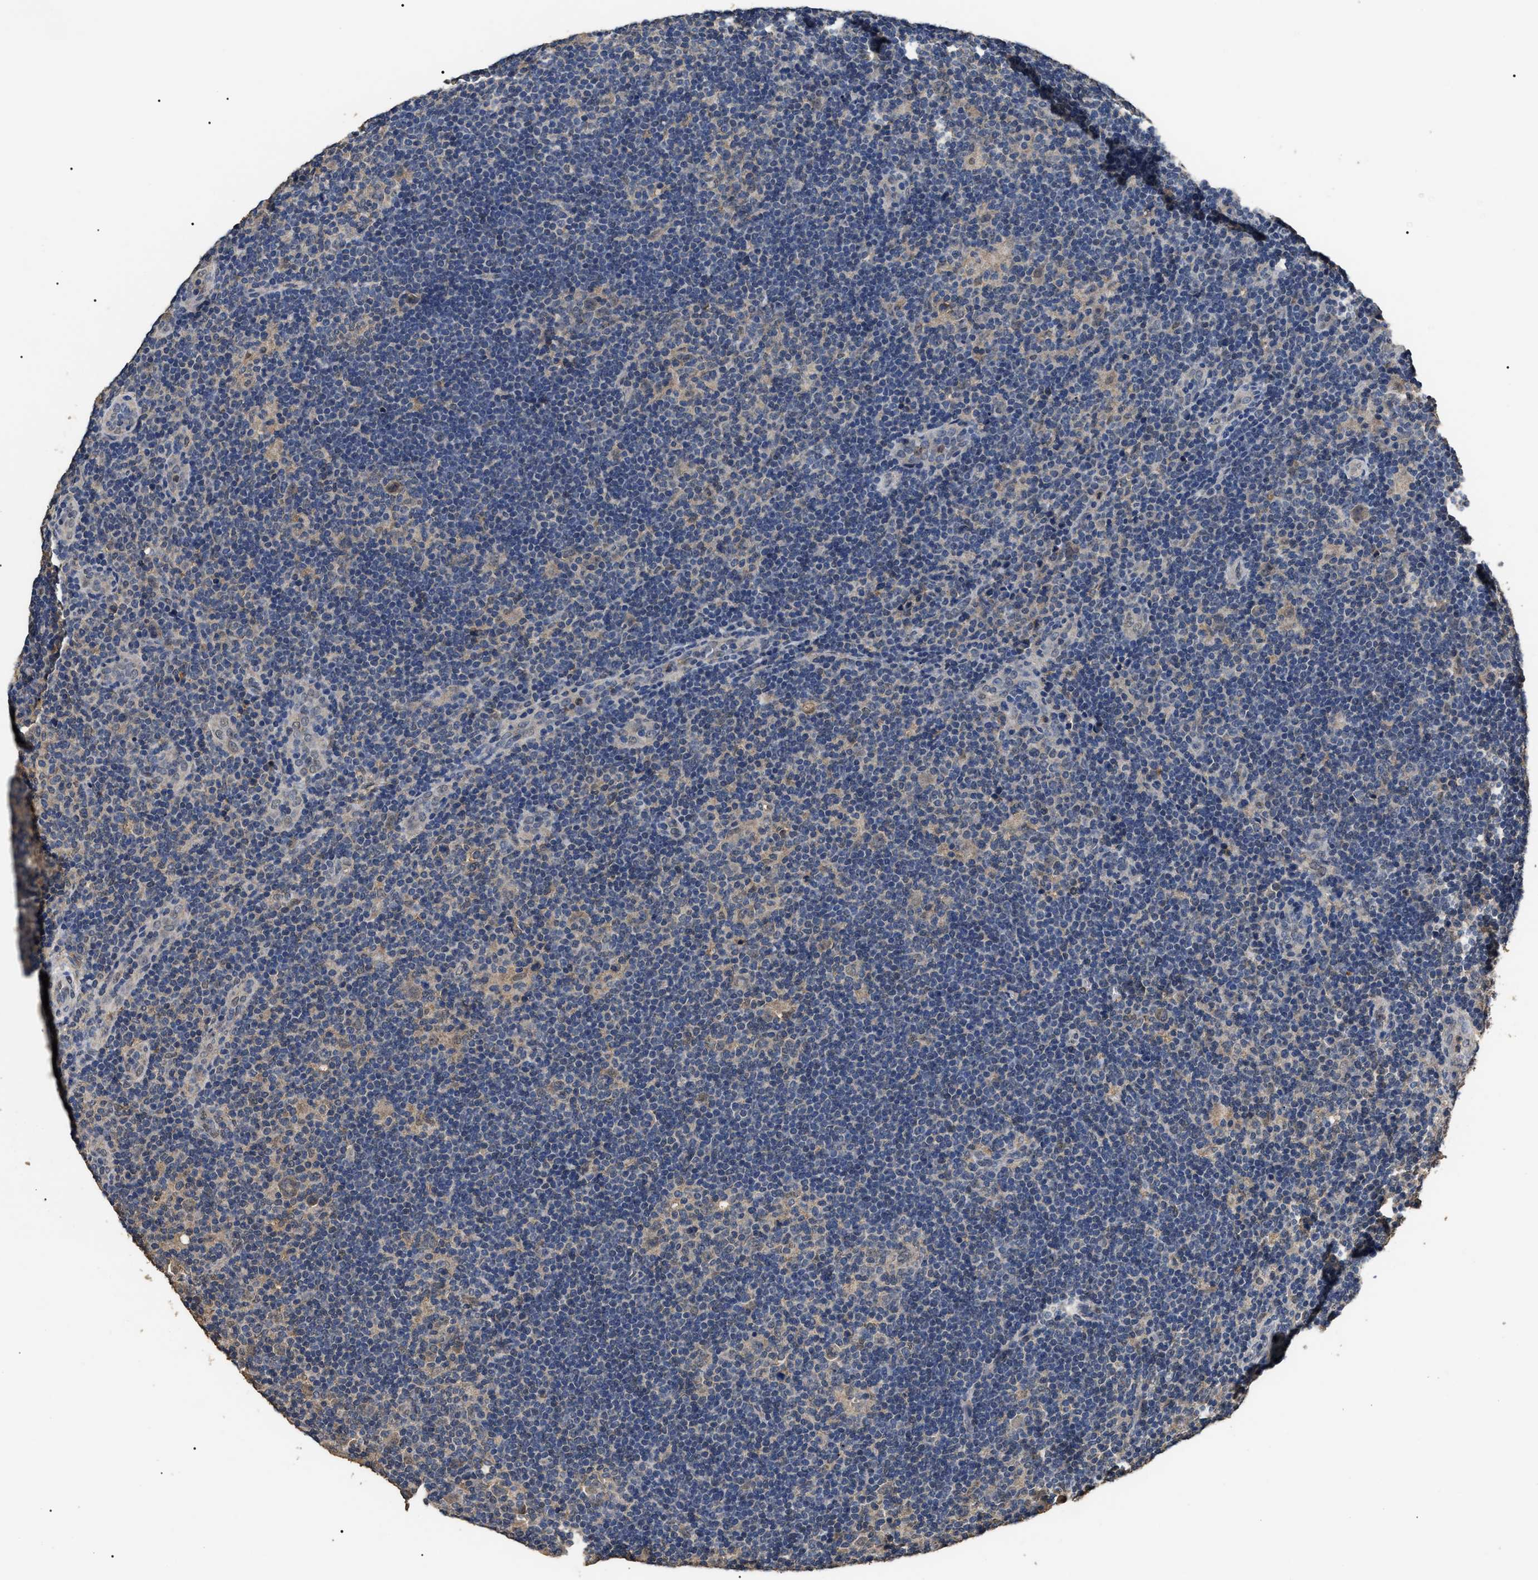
{"staining": {"intensity": "weak", "quantity": "<25%", "location": "cytoplasmic/membranous,nuclear"}, "tissue": "lymphoma", "cell_type": "Tumor cells", "image_type": "cancer", "snomed": [{"axis": "morphology", "description": "Hodgkin's disease, NOS"}, {"axis": "topography", "description": "Lymph node"}], "caption": "High magnification brightfield microscopy of Hodgkin's disease stained with DAB (brown) and counterstained with hematoxylin (blue): tumor cells show no significant staining.", "gene": "PSMD8", "patient": {"sex": "female", "age": 57}}